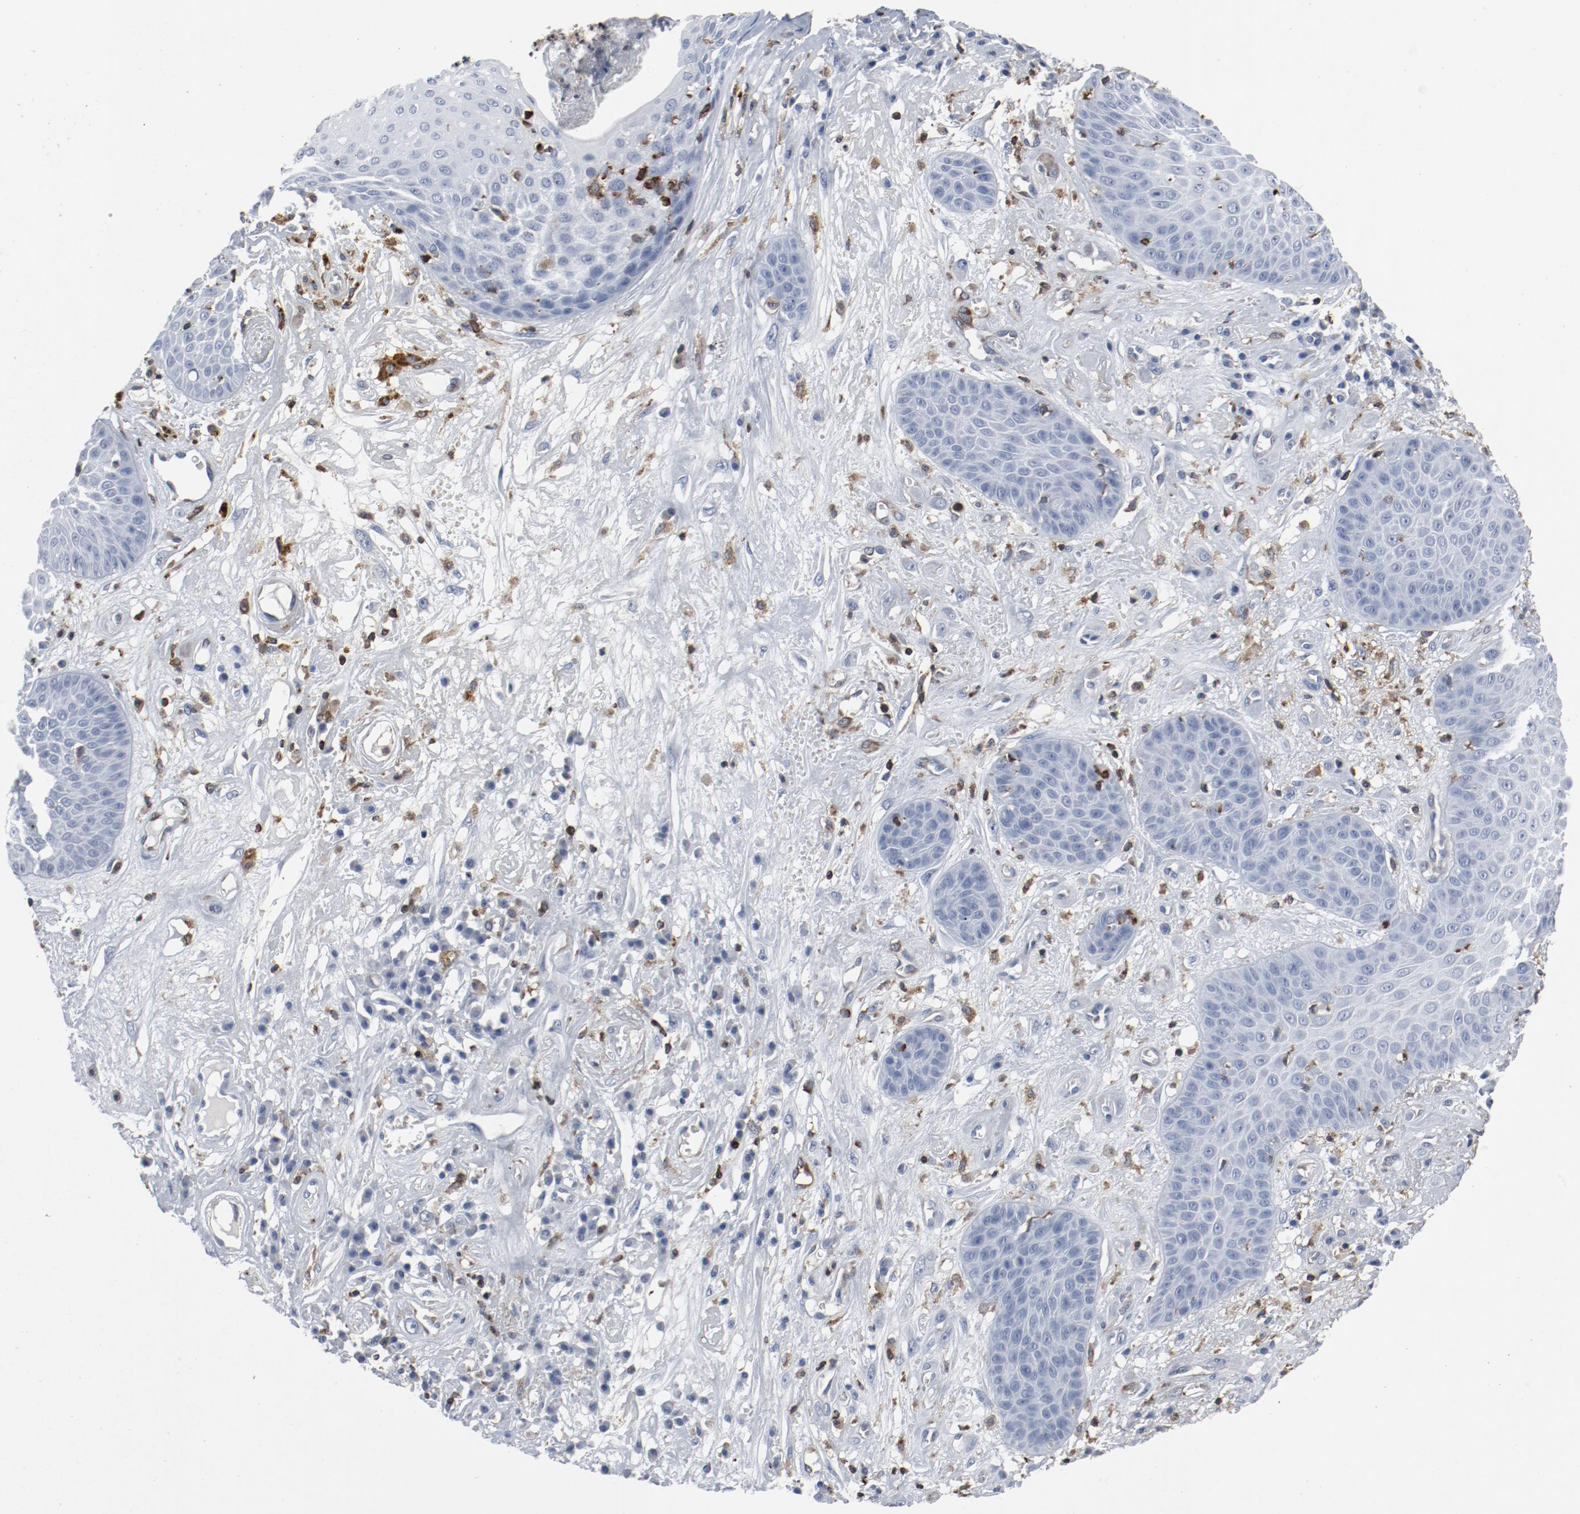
{"staining": {"intensity": "negative", "quantity": "none", "location": "none"}, "tissue": "skin cancer", "cell_type": "Tumor cells", "image_type": "cancer", "snomed": [{"axis": "morphology", "description": "Squamous cell carcinoma, NOS"}, {"axis": "topography", "description": "Skin"}], "caption": "Tumor cells show no significant positivity in skin squamous cell carcinoma.", "gene": "LCP2", "patient": {"sex": "male", "age": 65}}